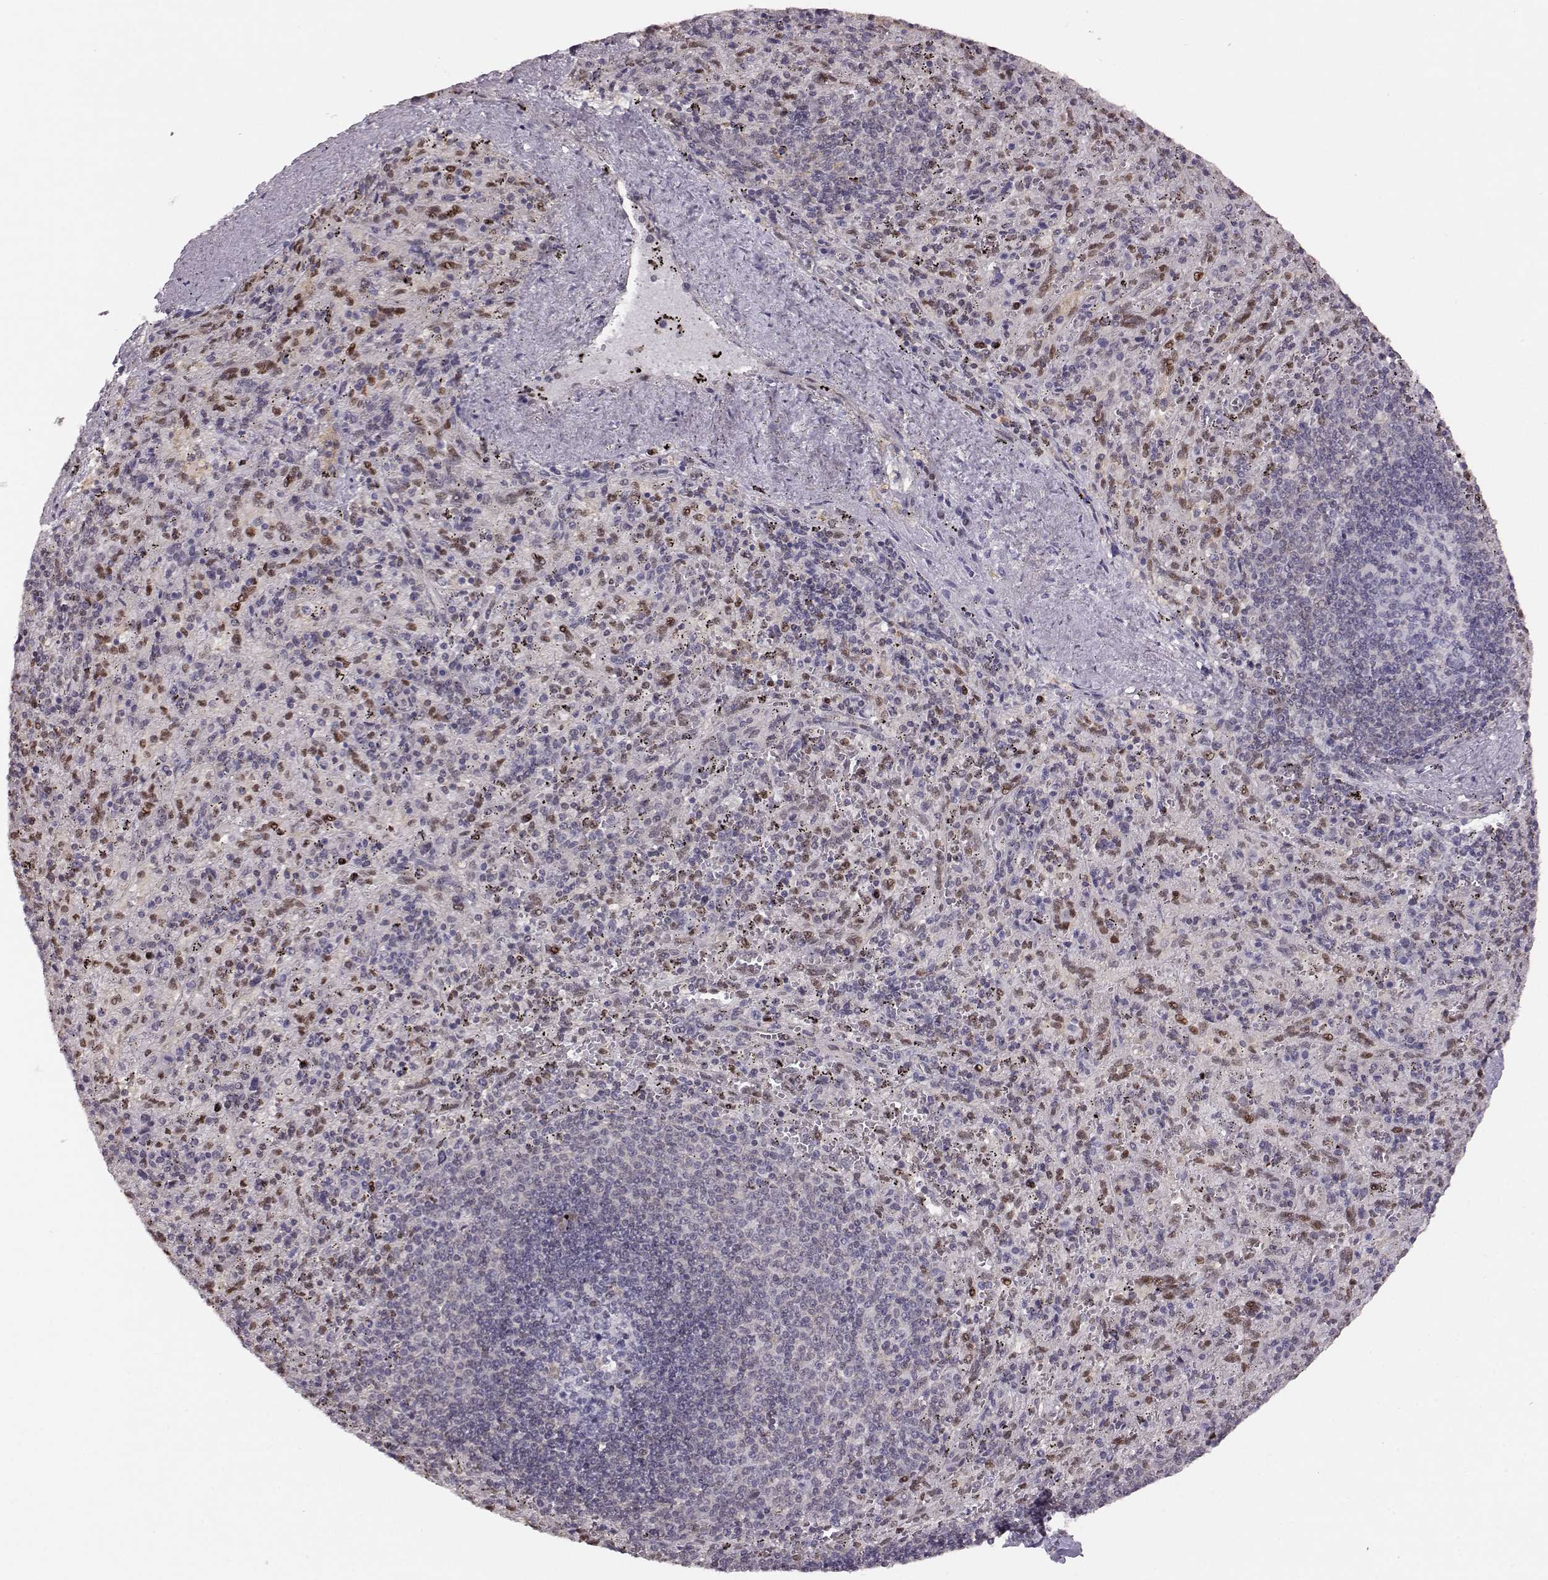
{"staining": {"intensity": "moderate", "quantity": "25%-75%", "location": "nuclear"}, "tissue": "spleen", "cell_type": "Cells in red pulp", "image_type": "normal", "snomed": [{"axis": "morphology", "description": "Normal tissue, NOS"}, {"axis": "topography", "description": "Spleen"}], "caption": "Immunohistochemistry (IHC) staining of benign spleen, which reveals medium levels of moderate nuclear staining in about 25%-75% of cells in red pulp indicating moderate nuclear protein staining. The staining was performed using DAB (brown) for protein detection and nuclei were counterstained in hematoxylin (blue).", "gene": "KLF6", "patient": {"sex": "male", "age": 57}}